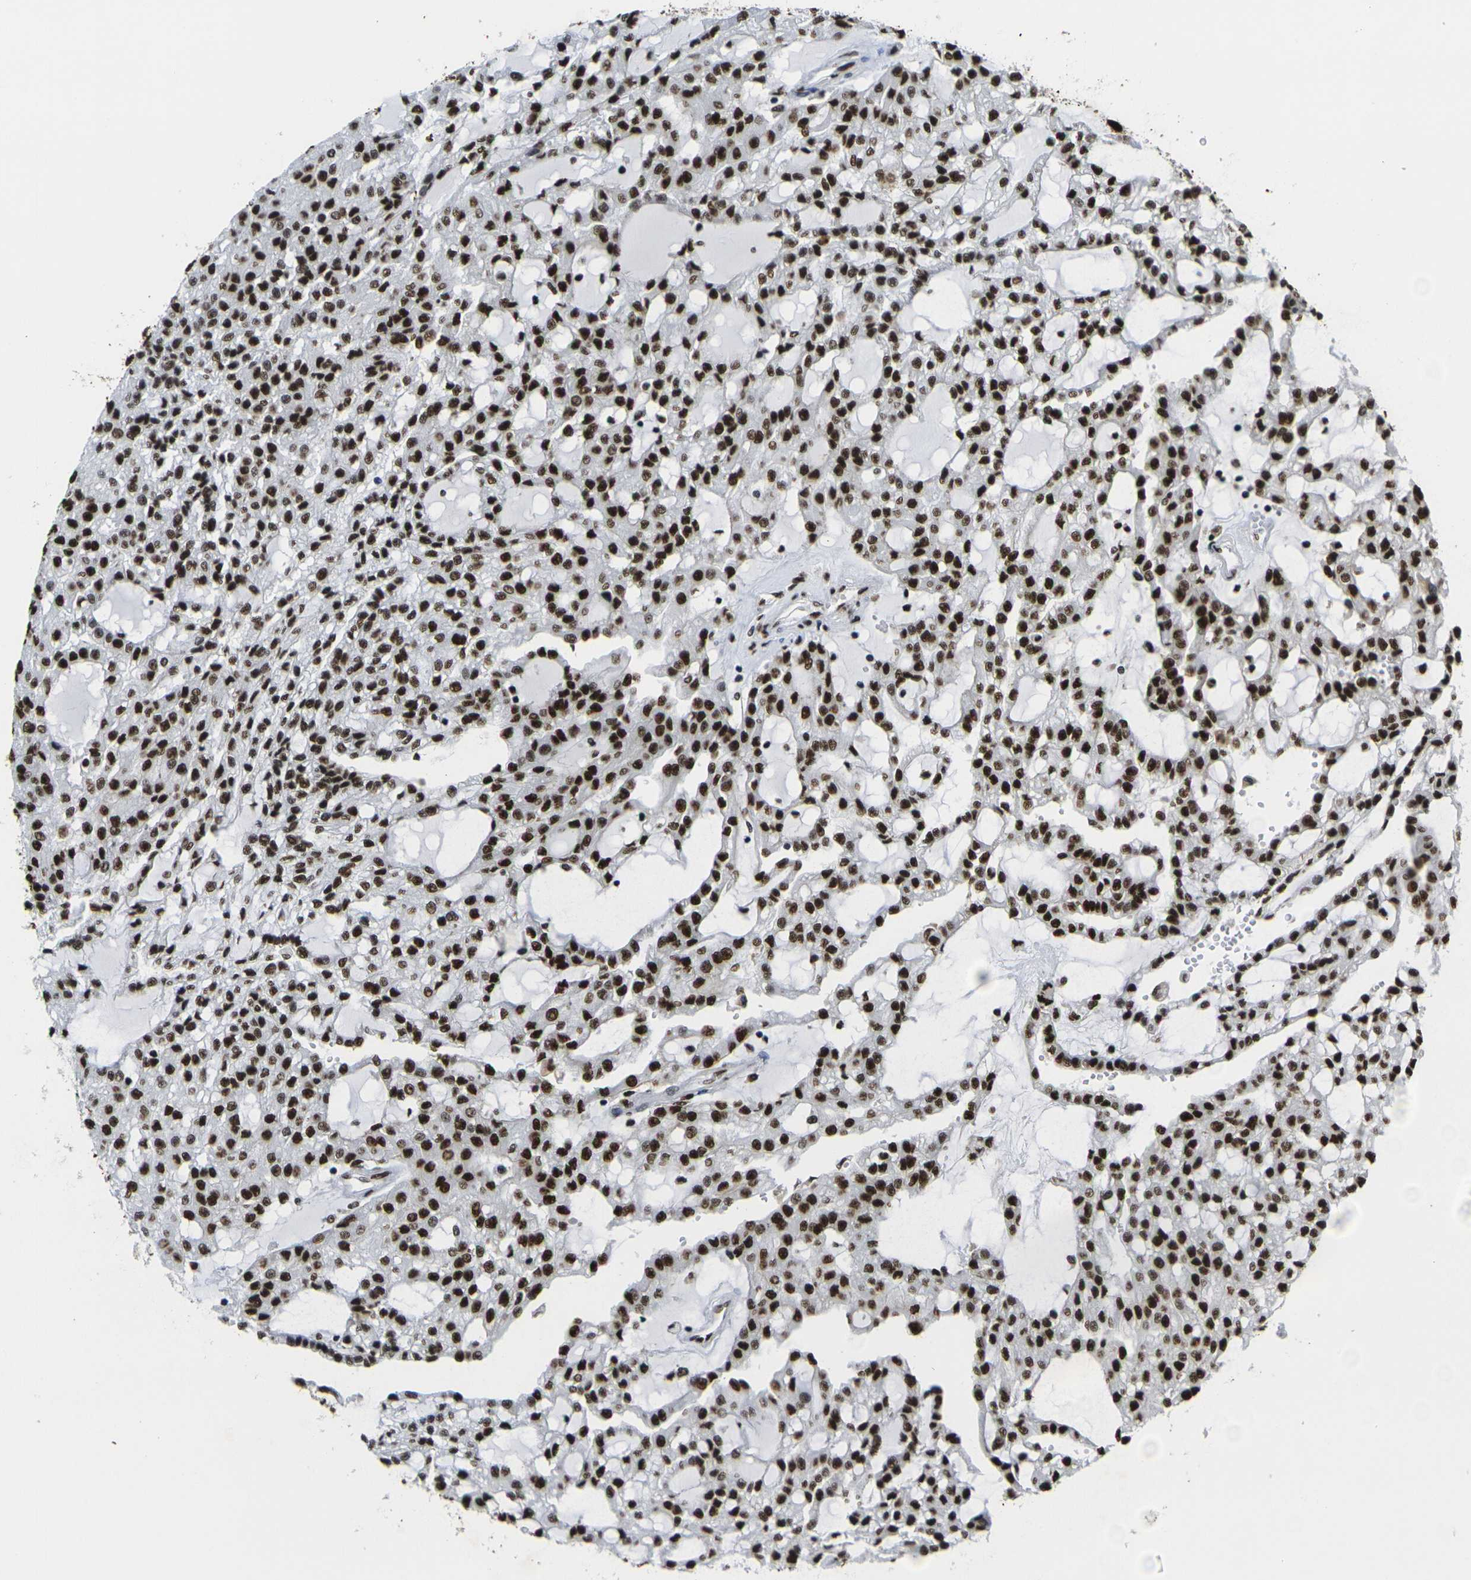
{"staining": {"intensity": "strong", "quantity": ">75%", "location": "nuclear"}, "tissue": "renal cancer", "cell_type": "Tumor cells", "image_type": "cancer", "snomed": [{"axis": "morphology", "description": "Adenocarcinoma, NOS"}, {"axis": "topography", "description": "Kidney"}], "caption": "Tumor cells show strong nuclear staining in approximately >75% of cells in adenocarcinoma (renal).", "gene": "SMARCC1", "patient": {"sex": "male", "age": 63}}